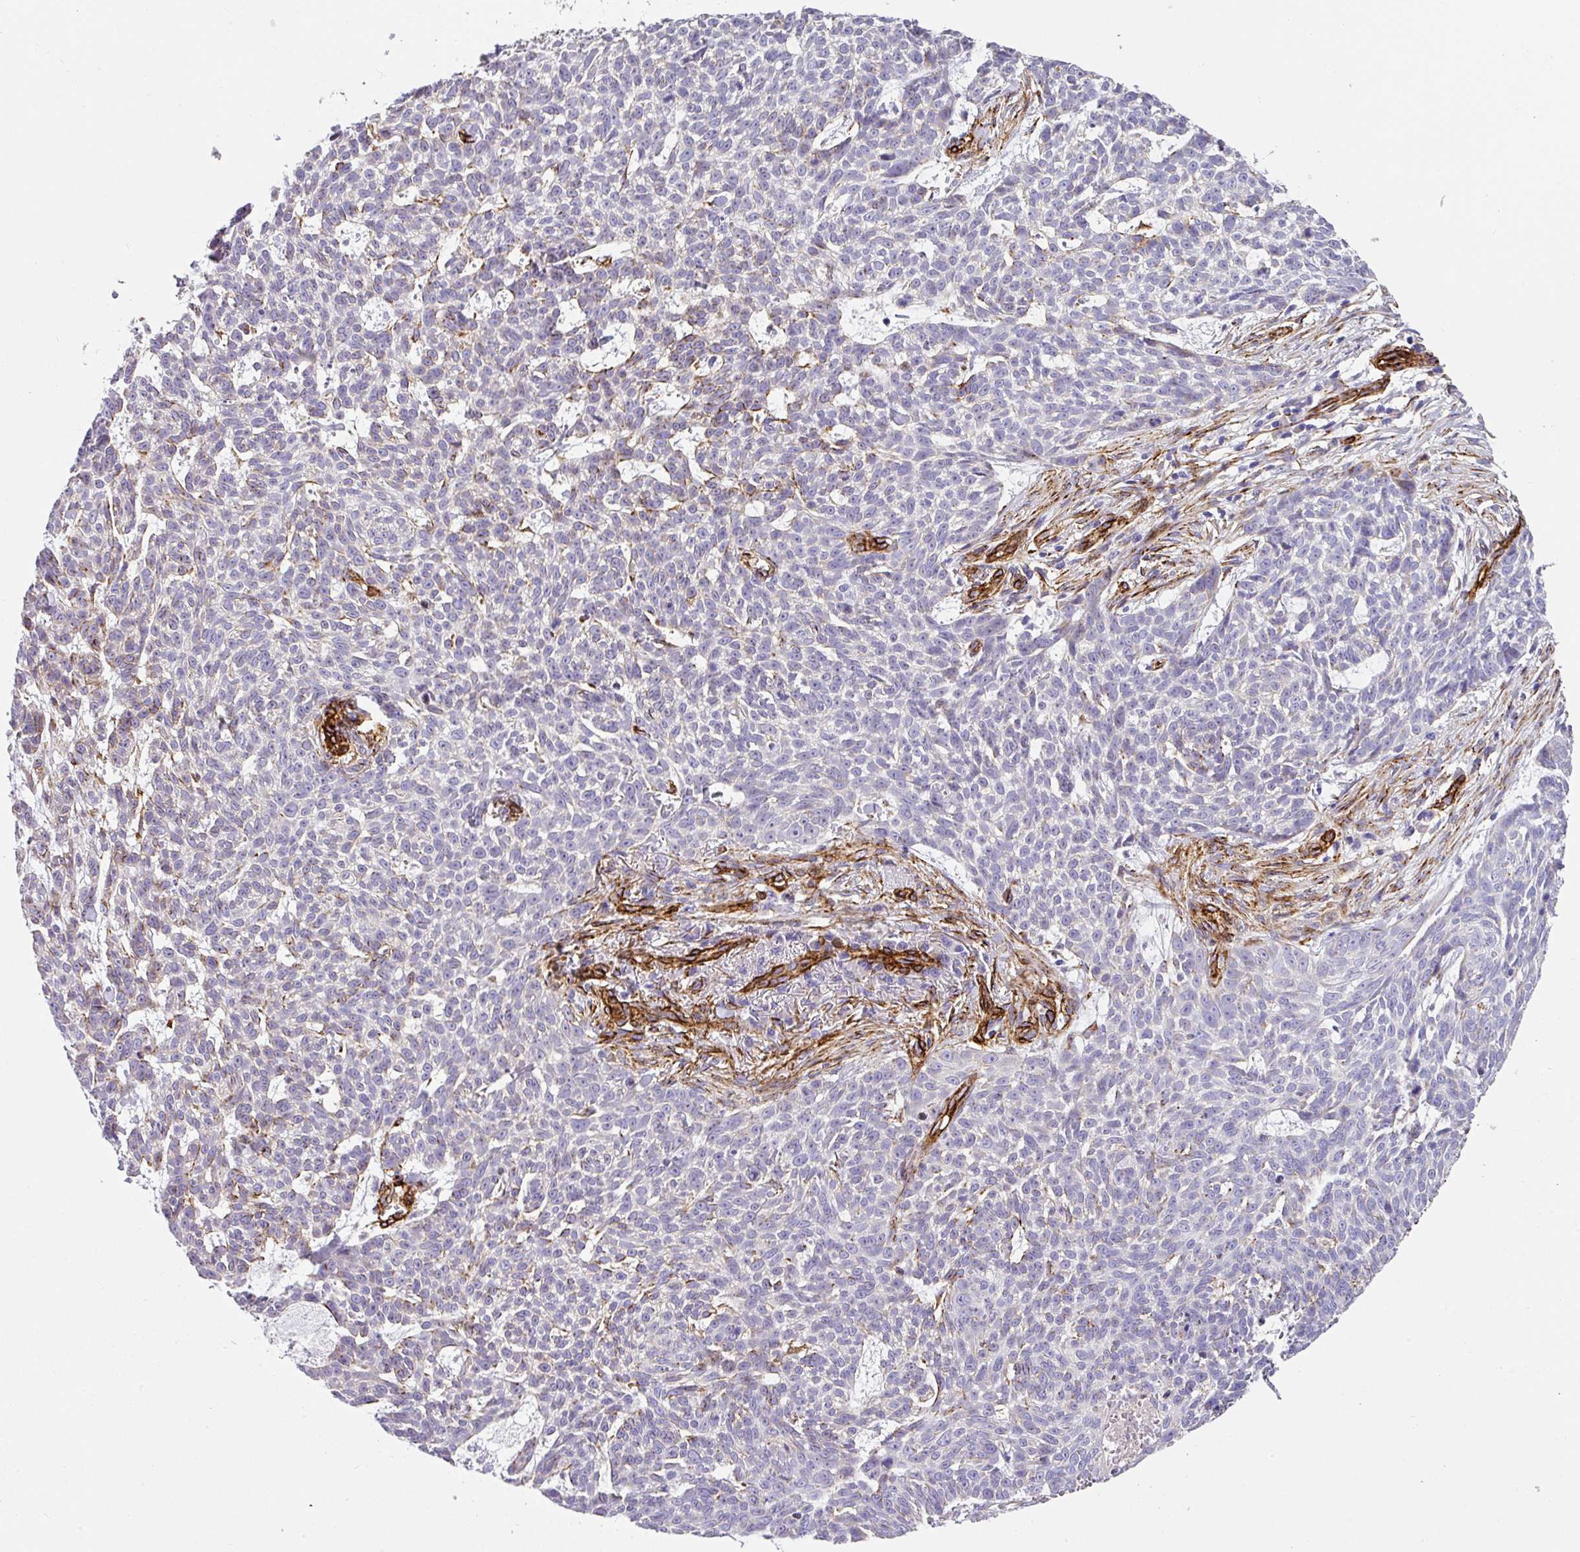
{"staining": {"intensity": "negative", "quantity": "none", "location": "none"}, "tissue": "skin cancer", "cell_type": "Tumor cells", "image_type": "cancer", "snomed": [{"axis": "morphology", "description": "Basal cell carcinoma"}, {"axis": "topography", "description": "Skin"}], "caption": "High power microscopy histopathology image of an immunohistochemistry (IHC) image of basal cell carcinoma (skin), revealing no significant staining in tumor cells.", "gene": "SLC25A17", "patient": {"sex": "female", "age": 93}}